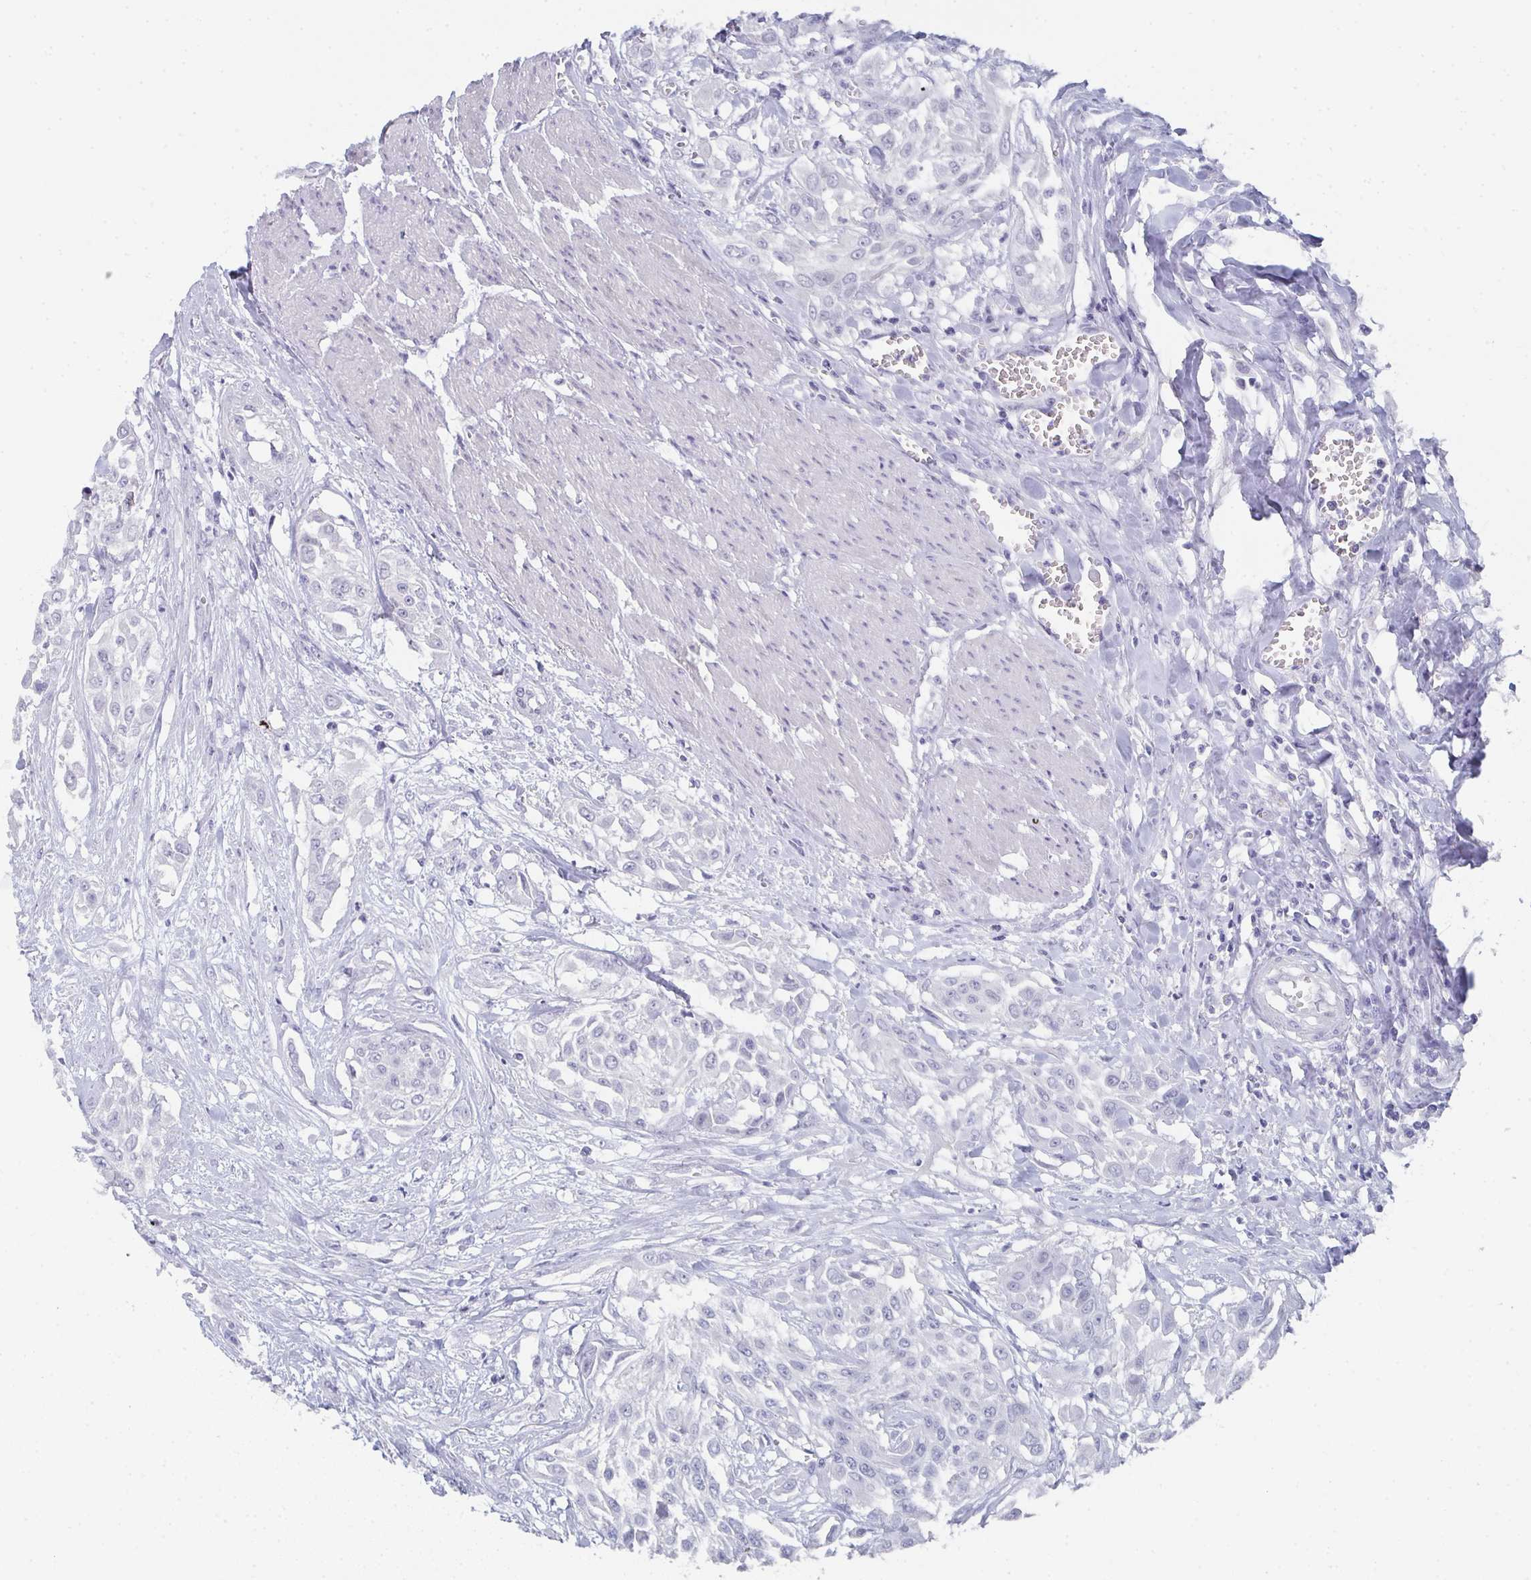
{"staining": {"intensity": "negative", "quantity": "none", "location": "none"}, "tissue": "urothelial cancer", "cell_type": "Tumor cells", "image_type": "cancer", "snomed": [{"axis": "morphology", "description": "Urothelial carcinoma, High grade"}, {"axis": "topography", "description": "Urinary bladder"}], "caption": "IHC image of neoplastic tissue: human urothelial cancer stained with DAB displays no significant protein expression in tumor cells.", "gene": "DYDC2", "patient": {"sex": "male", "age": 57}}